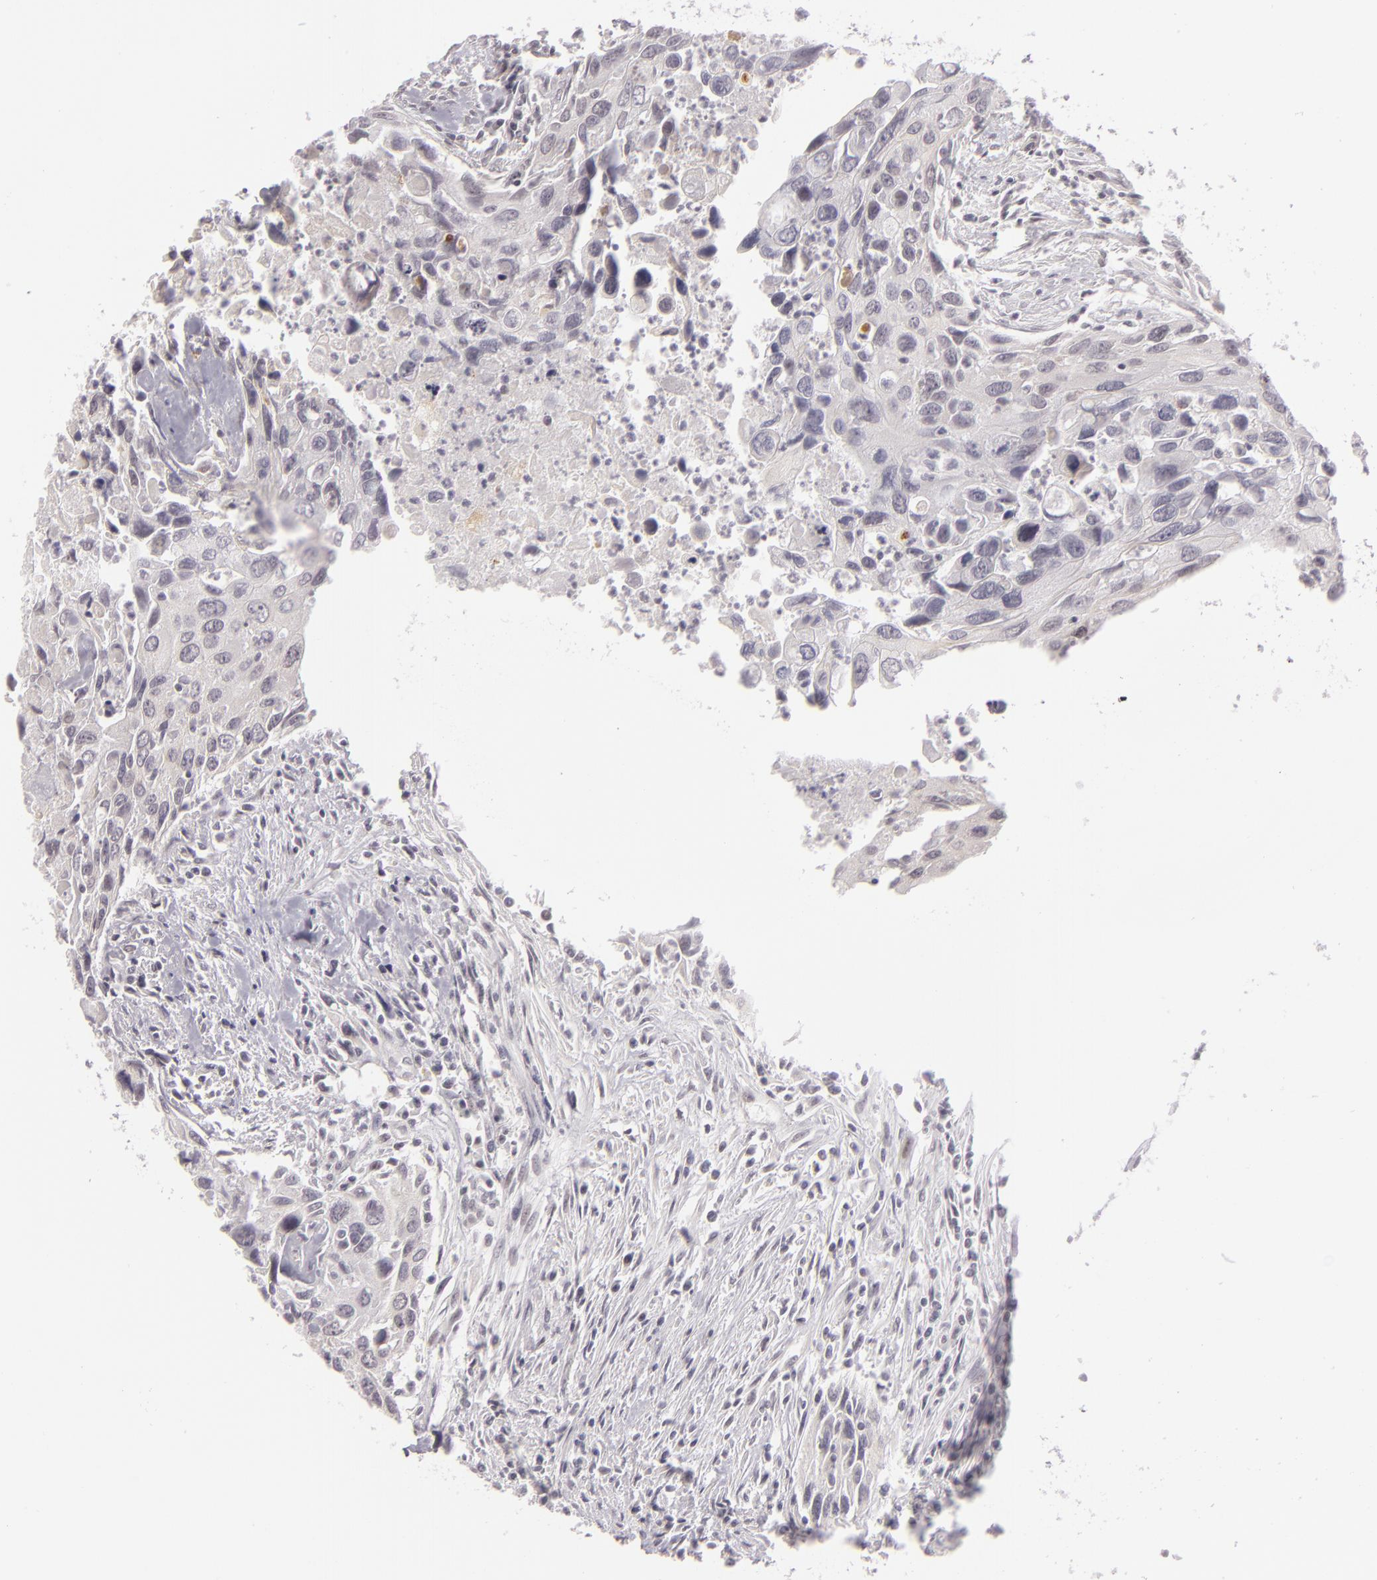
{"staining": {"intensity": "negative", "quantity": "none", "location": "none"}, "tissue": "urothelial cancer", "cell_type": "Tumor cells", "image_type": "cancer", "snomed": [{"axis": "morphology", "description": "Urothelial carcinoma, High grade"}, {"axis": "topography", "description": "Urinary bladder"}], "caption": "A histopathology image of human urothelial carcinoma (high-grade) is negative for staining in tumor cells.", "gene": "ZNF205", "patient": {"sex": "male", "age": 71}}